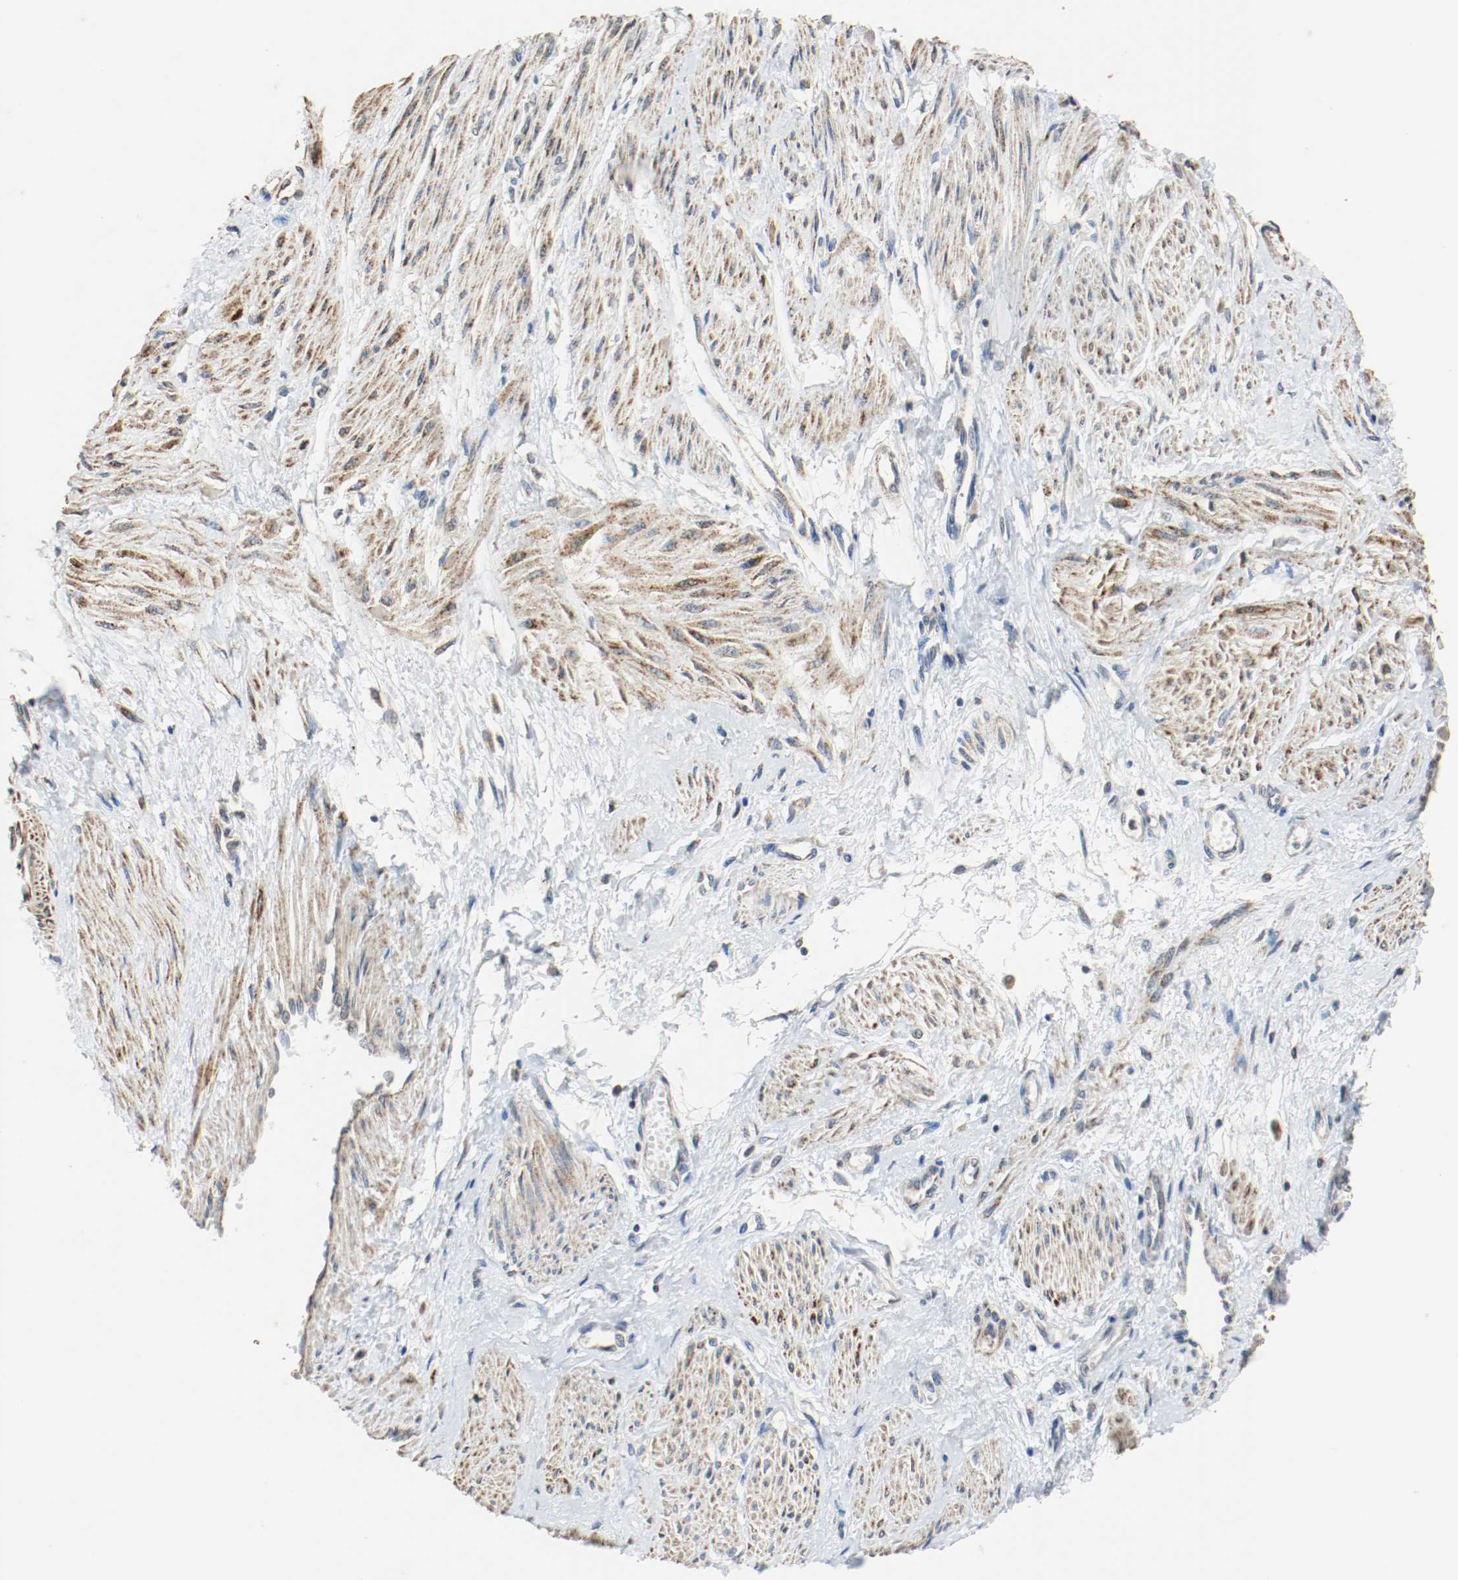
{"staining": {"intensity": "moderate", "quantity": ">75%", "location": "cytoplasmic/membranous"}, "tissue": "smooth muscle", "cell_type": "Smooth muscle cells", "image_type": "normal", "snomed": [{"axis": "morphology", "description": "Normal tissue, NOS"}, {"axis": "topography", "description": "Smooth muscle"}, {"axis": "topography", "description": "Uterus"}], "caption": "A histopathology image of smooth muscle stained for a protein displays moderate cytoplasmic/membranous brown staining in smooth muscle cells. Nuclei are stained in blue.", "gene": "ALDH4A1", "patient": {"sex": "female", "age": 39}}